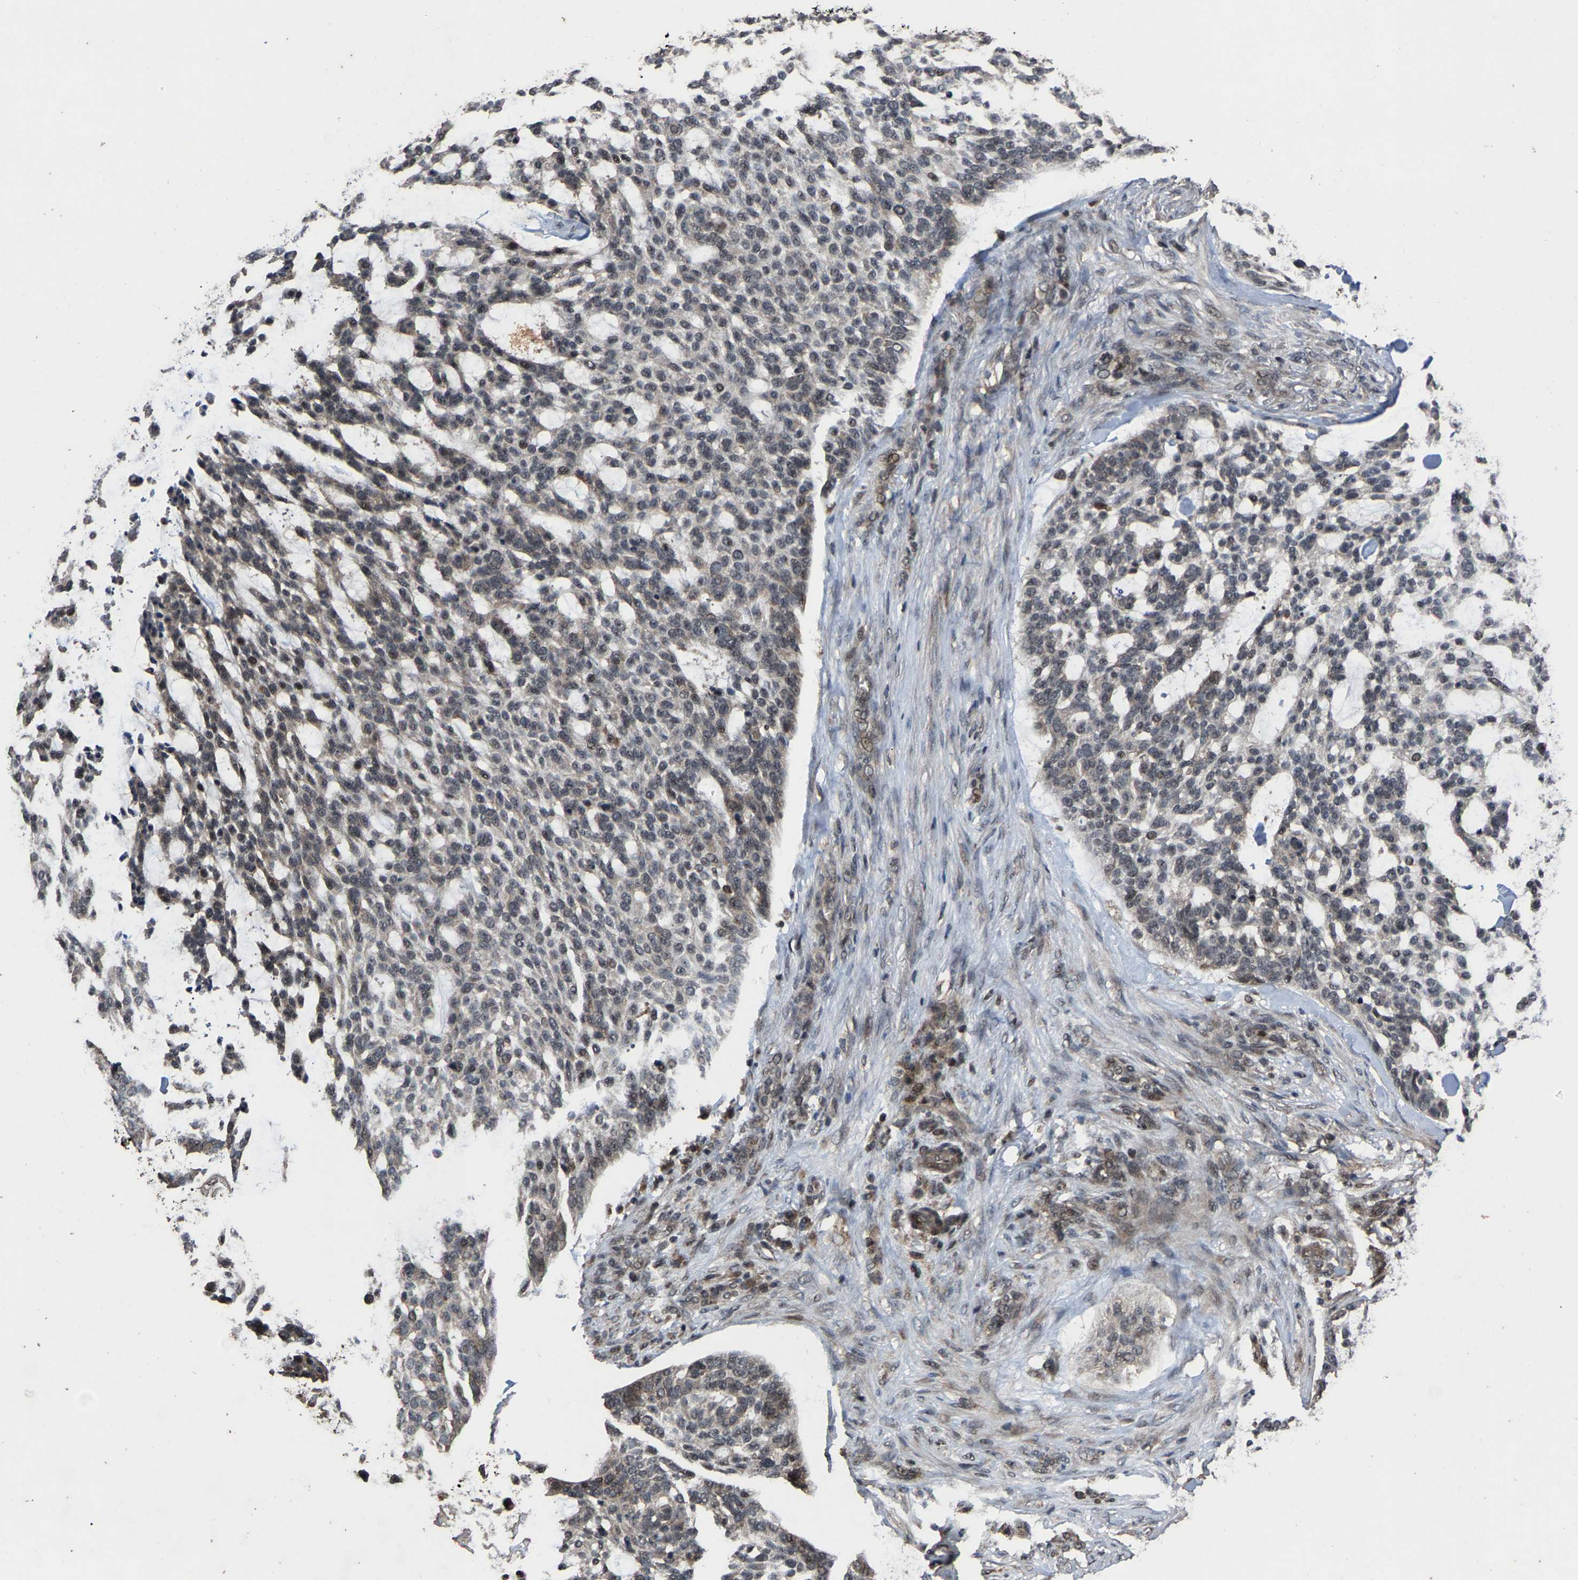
{"staining": {"intensity": "negative", "quantity": "none", "location": "none"}, "tissue": "skin cancer", "cell_type": "Tumor cells", "image_type": "cancer", "snomed": [{"axis": "morphology", "description": "Basal cell carcinoma"}, {"axis": "topography", "description": "Skin"}], "caption": "The histopathology image reveals no significant expression in tumor cells of basal cell carcinoma (skin).", "gene": "HAUS6", "patient": {"sex": "female", "age": 64}}